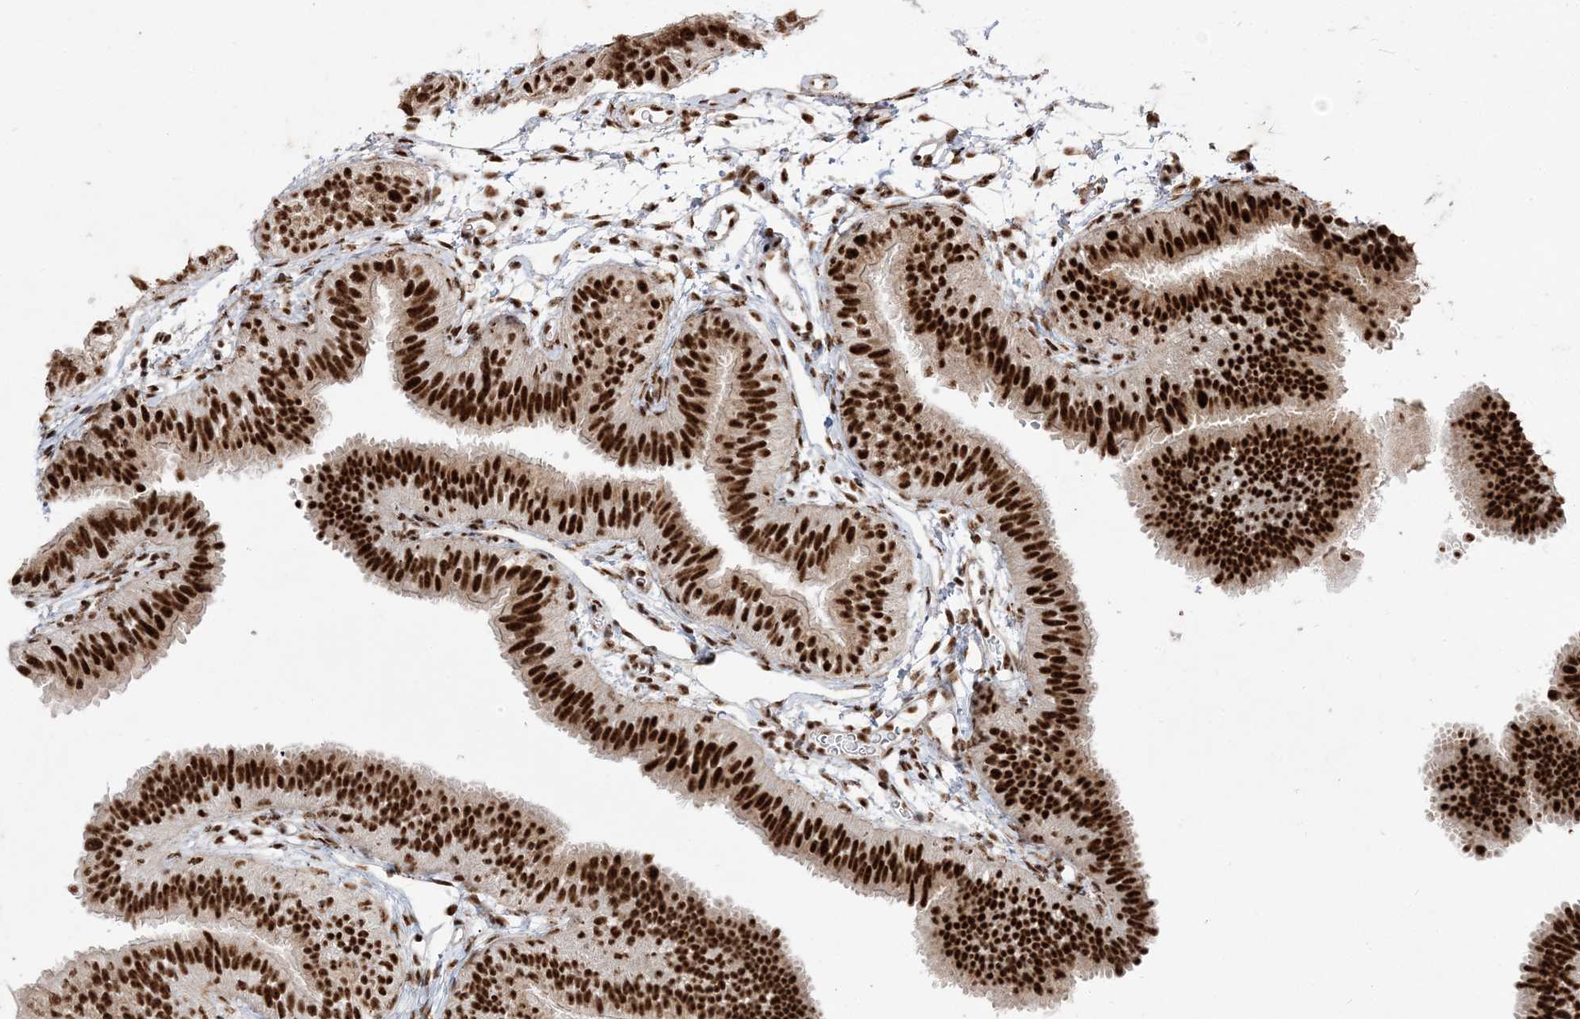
{"staining": {"intensity": "strong", "quantity": ">75%", "location": "nuclear"}, "tissue": "fallopian tube", "cell_type": "Glandular cells", "image_type": "normal", "snomed": [{"axis": "morphology", "description": "Normal tissue, NOS"}, {"axis": "topography", "description": "Fallopian tube"}], "caption": "Immunohistochemistry of unremarkable human fallopian tube demonstrates high levels of strong nuclear expression in about >75% of glandular cells.", "gene": "RBM17", "patient": {"sex": "female", "age": 35}}